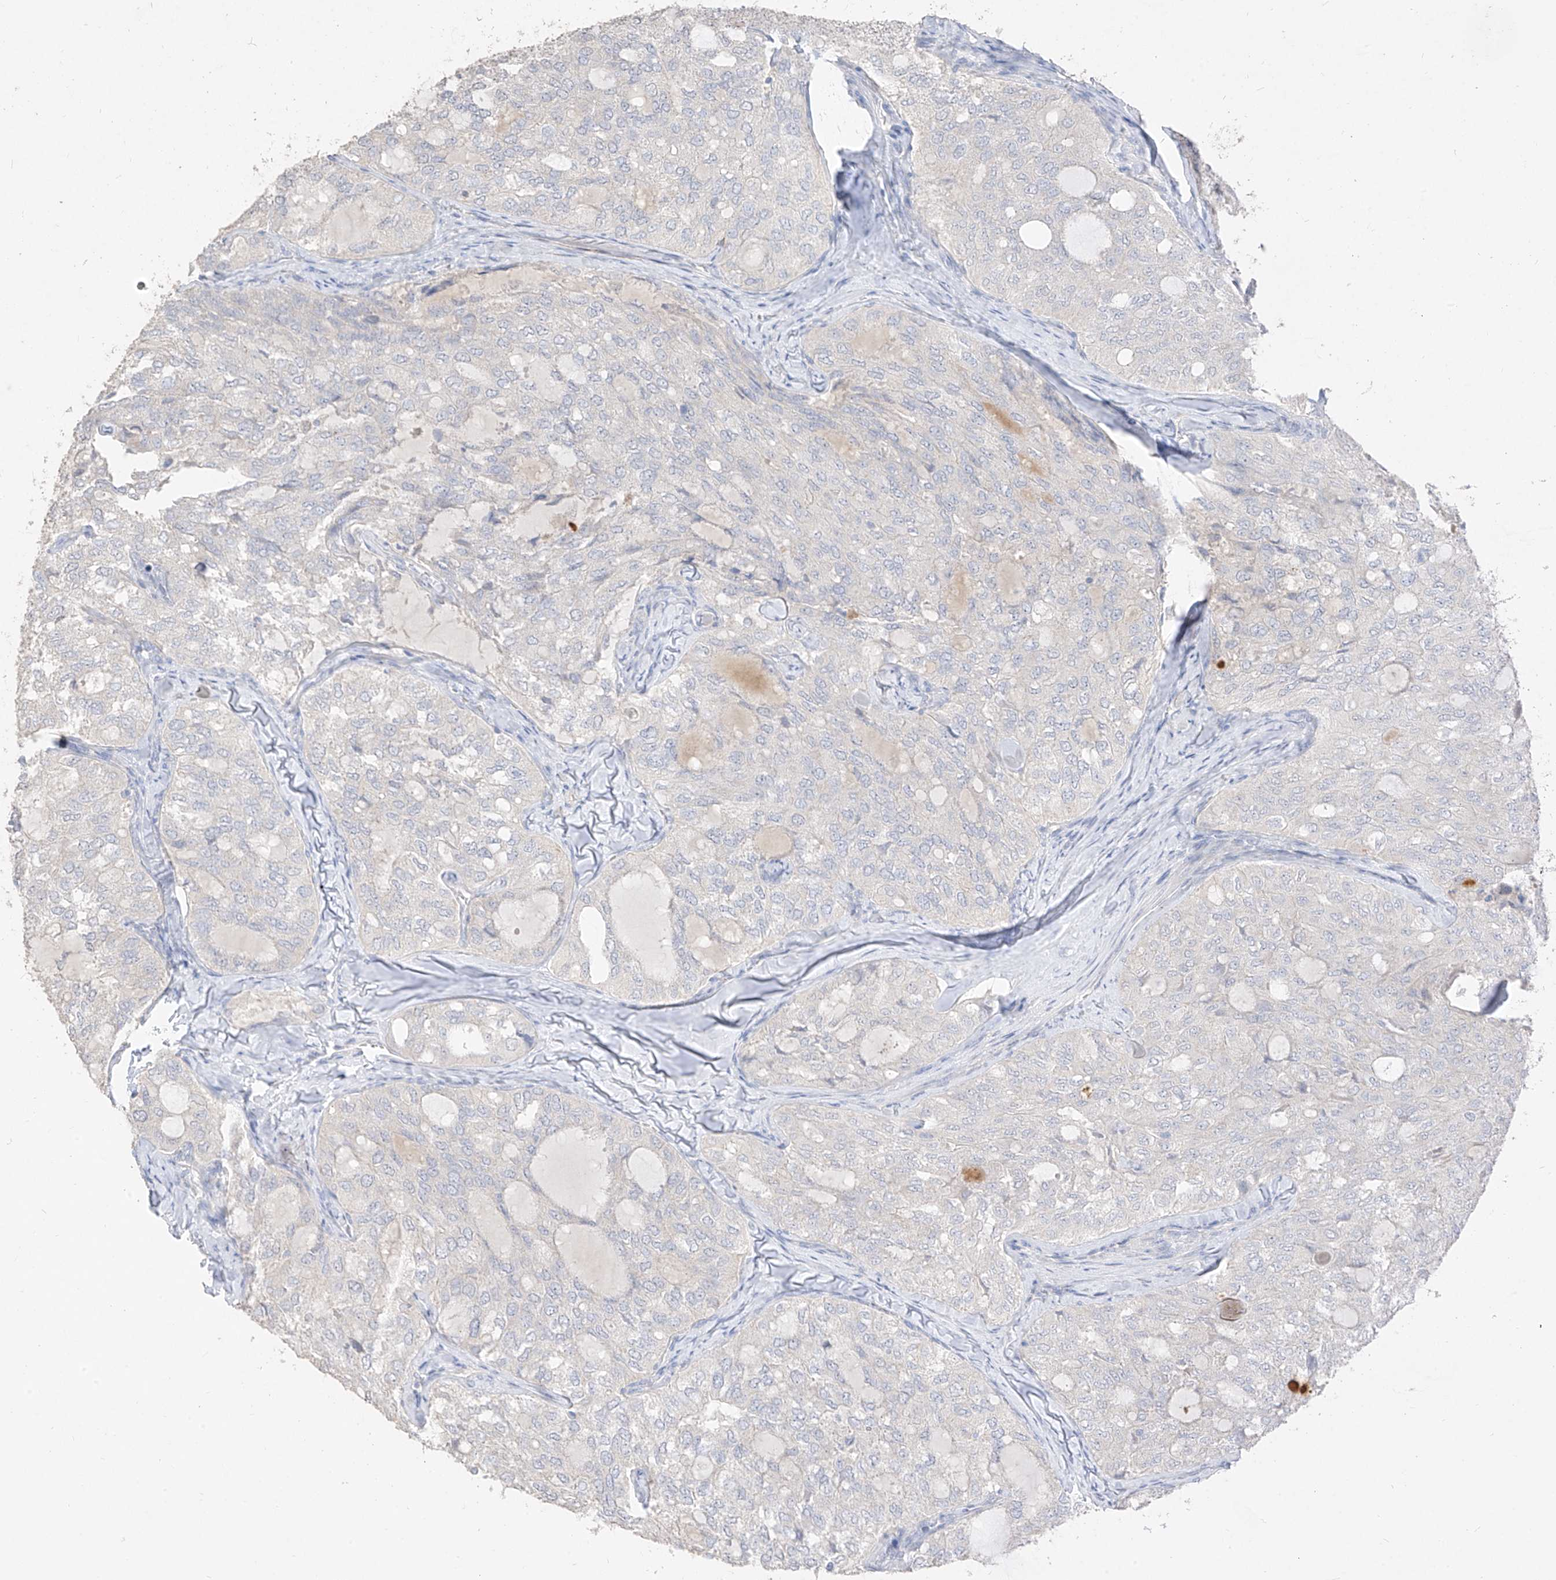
{"staining": {"intensity": "negative", "quantity": "none", "location": "none"}, "tissue": "thyroid cancer", "cell_type": "Tumor cells", "image_type": "cancer", "snomed": [{"axis": "morphology", "description": "Follicular adenoma carcinoma, NOS"}, {"axis": "topography", "description": "Thyroid gland"}], "caption": "Histopathology image shows no significant protein expression in tumor cells of thyroid follicular adenoma carcinoma.", "gene": "ZZEF1", "patient": {"sex": "male", "age": 75}}